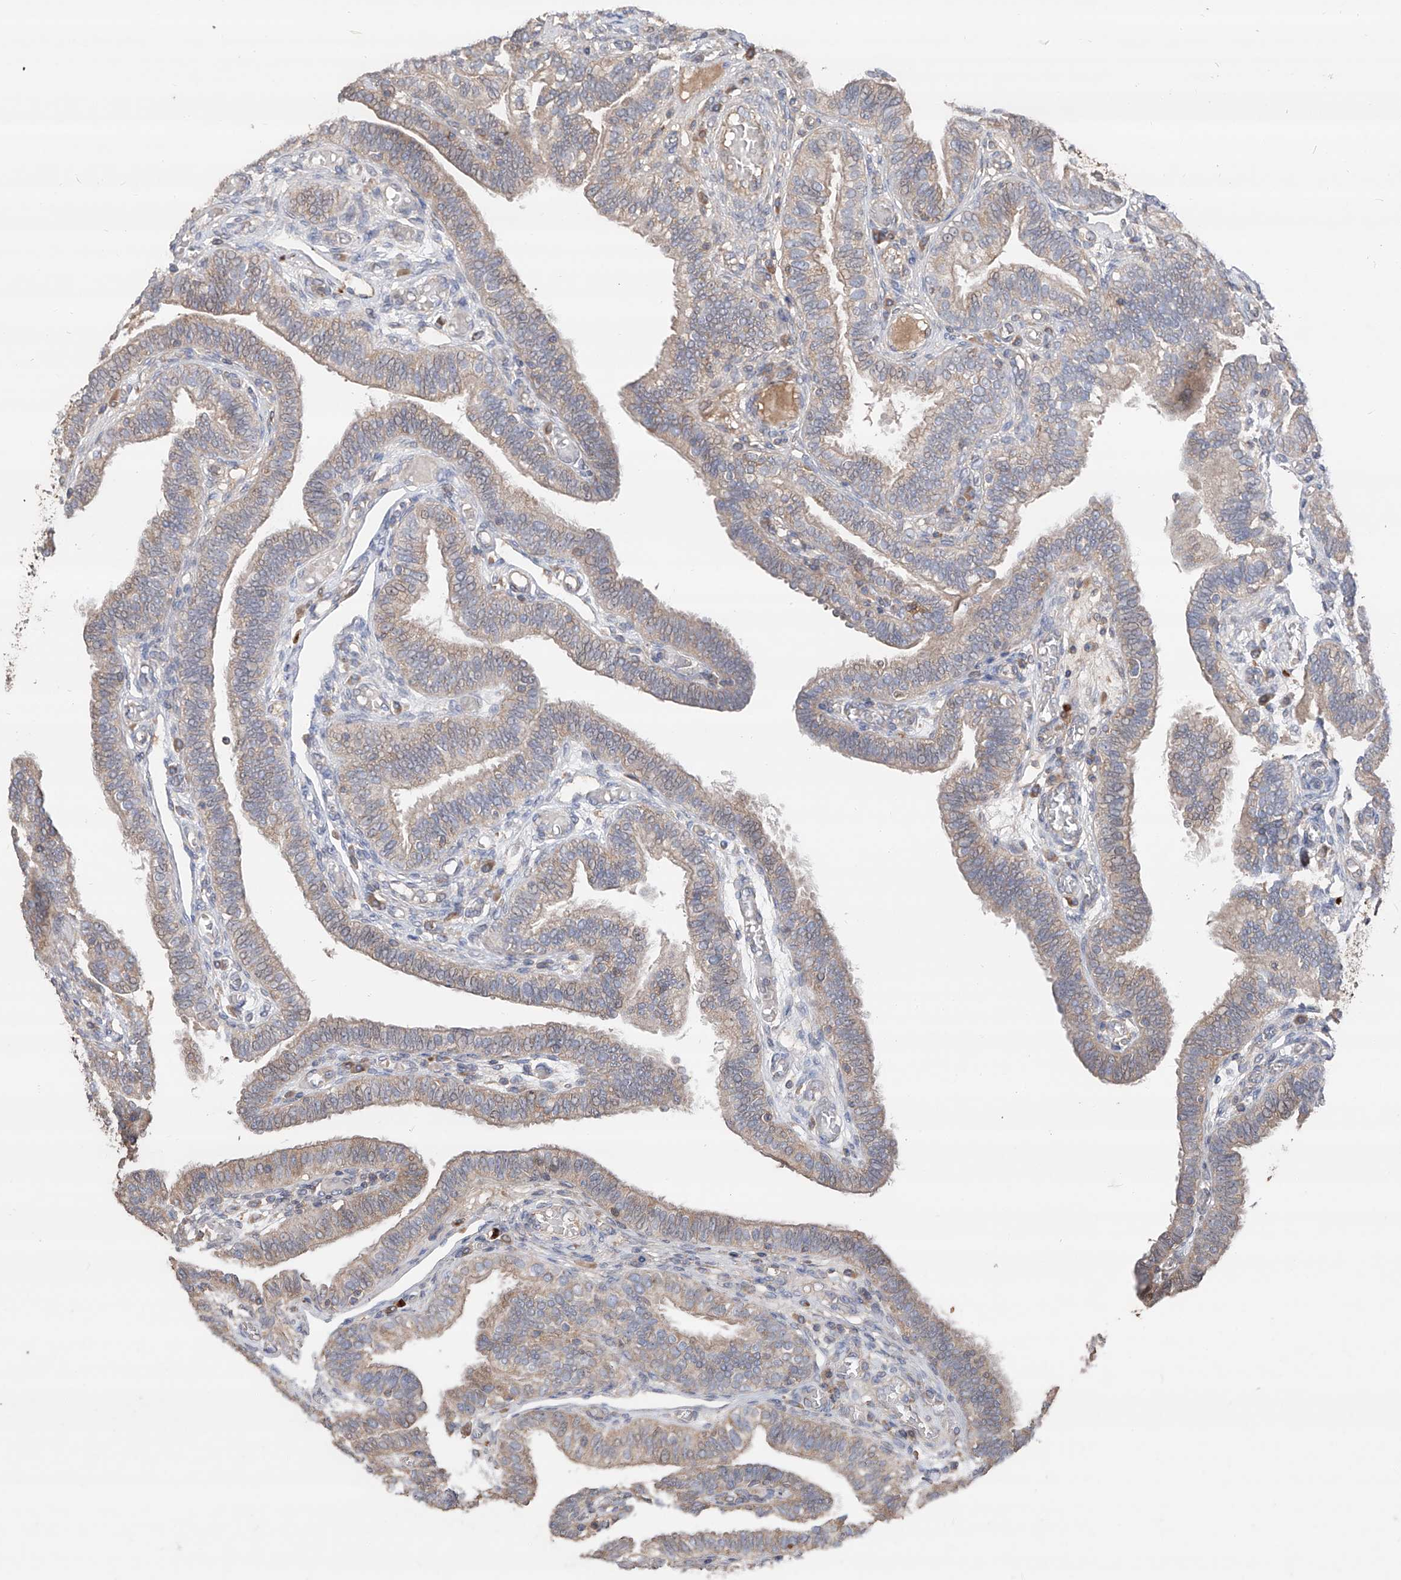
{"staining": {"intensity": "moderate", "quantity": "25%-75%", "location": "cytoplasmic/membranous"}, "tissue": "fallopian tube", "cell_type": "Glandular cells", "image_type": "normal", "snomed": [{"axis": "morphology", "description": "Normal tissue, NOS"}, {"axis": "topography", "description": "Fallopian tube"}], "caption": "Fallopian tube stained for a protein (brown) reveals moderate cytoplasmic/membranous positive staining in approximately 25%-75% of glandular cells.", "gene": "EDN1", "patient": {"sex": "female", "age": 39}}